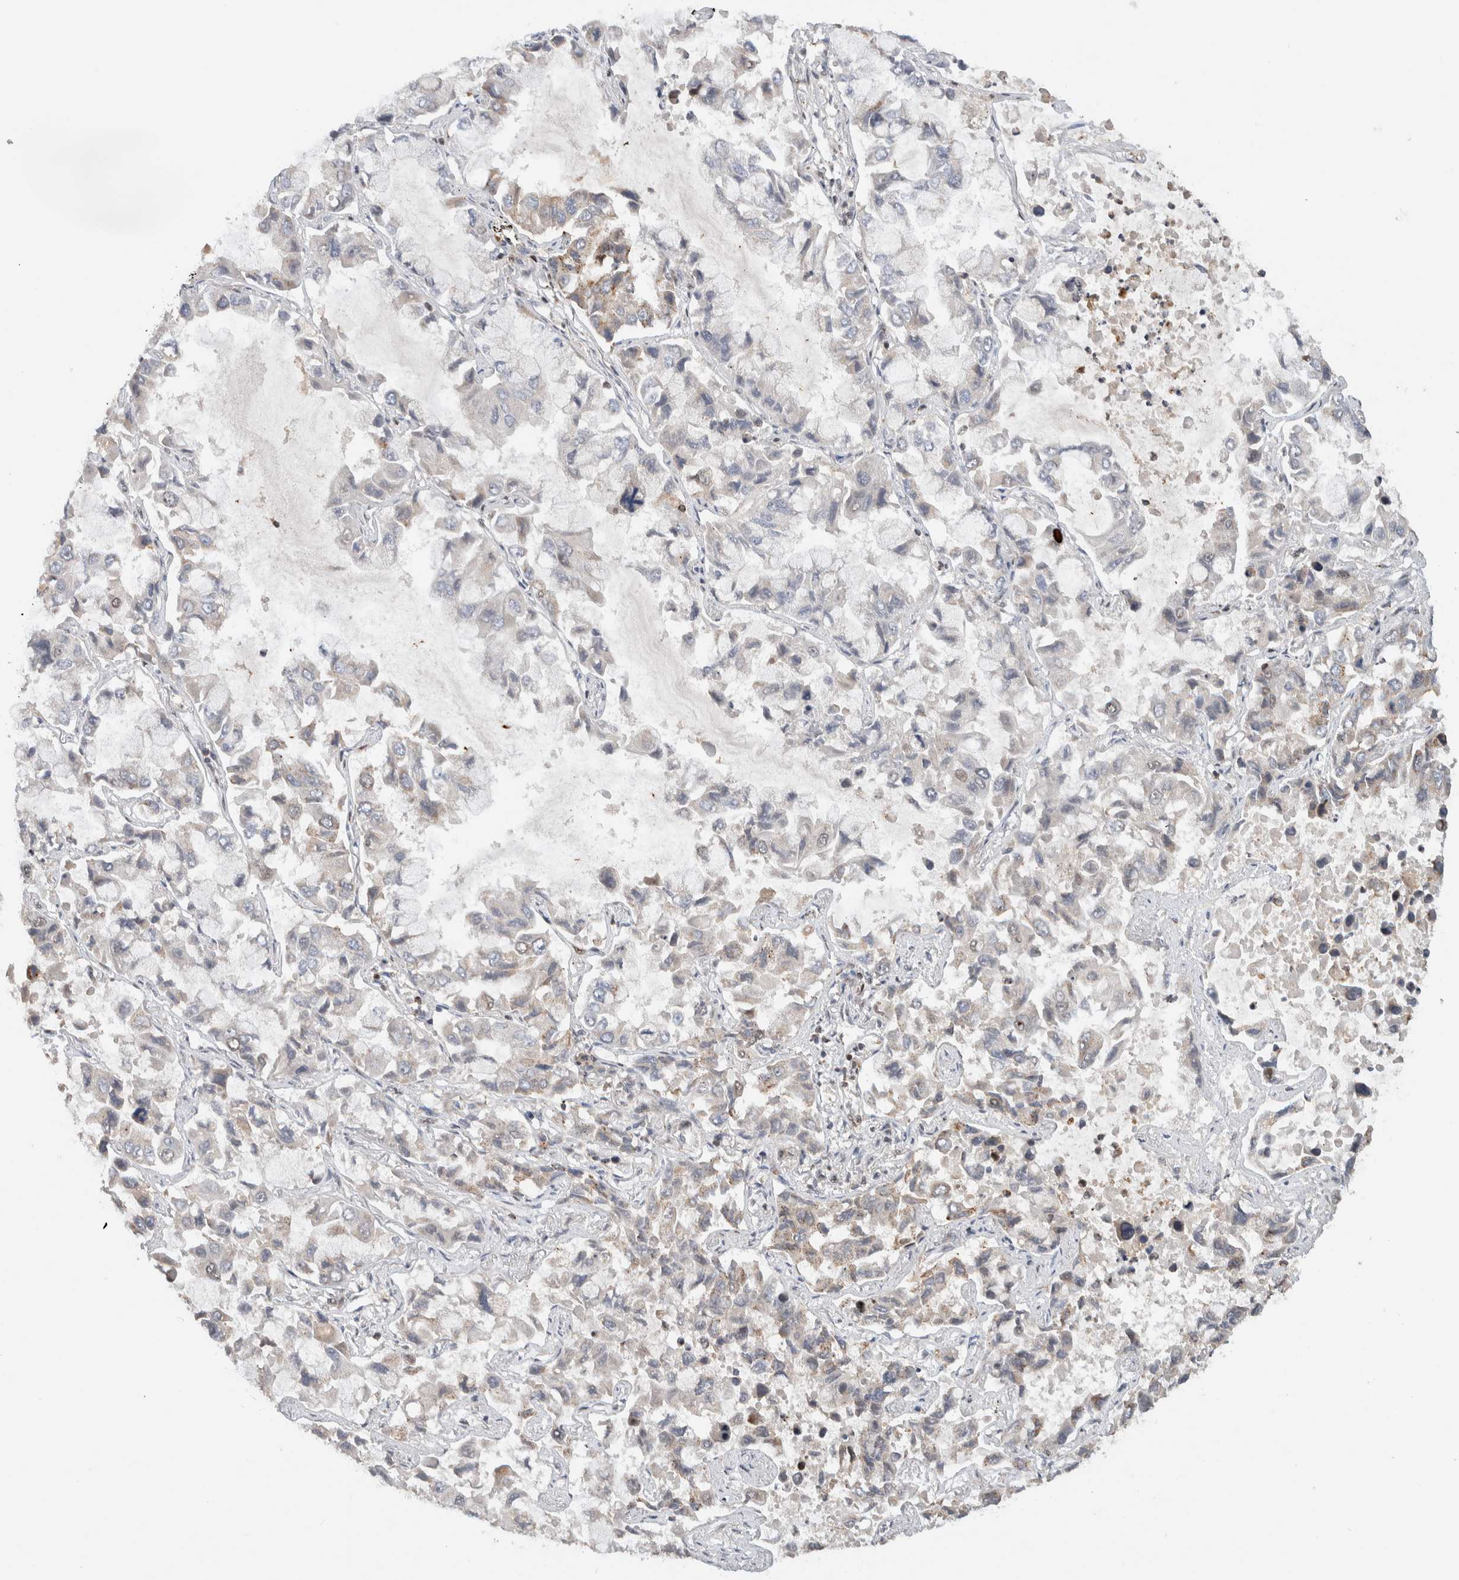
{"staining": {"intensity": "weak", "quantity": "<25%", "location": "cytoplasmic/membranous"}, "tissue": "lung cancer", "cell_type": "Tumor cells", "image_type": "cancer", "snomed": [{"axis": "morphology", "description": "Adenocarcinoma, NOS"}, {"axis": "topography", "description": "Lung"}], "caption": "Immunohistochemical staining of human adenocarcinoma (lung) demonstrates no significant positivity in tumor cells. (DAB IHC visualized using brightfield microscopy, high magnification).", "gene": "ZNF521", "patient": {"sex": "male", "age": 64}}